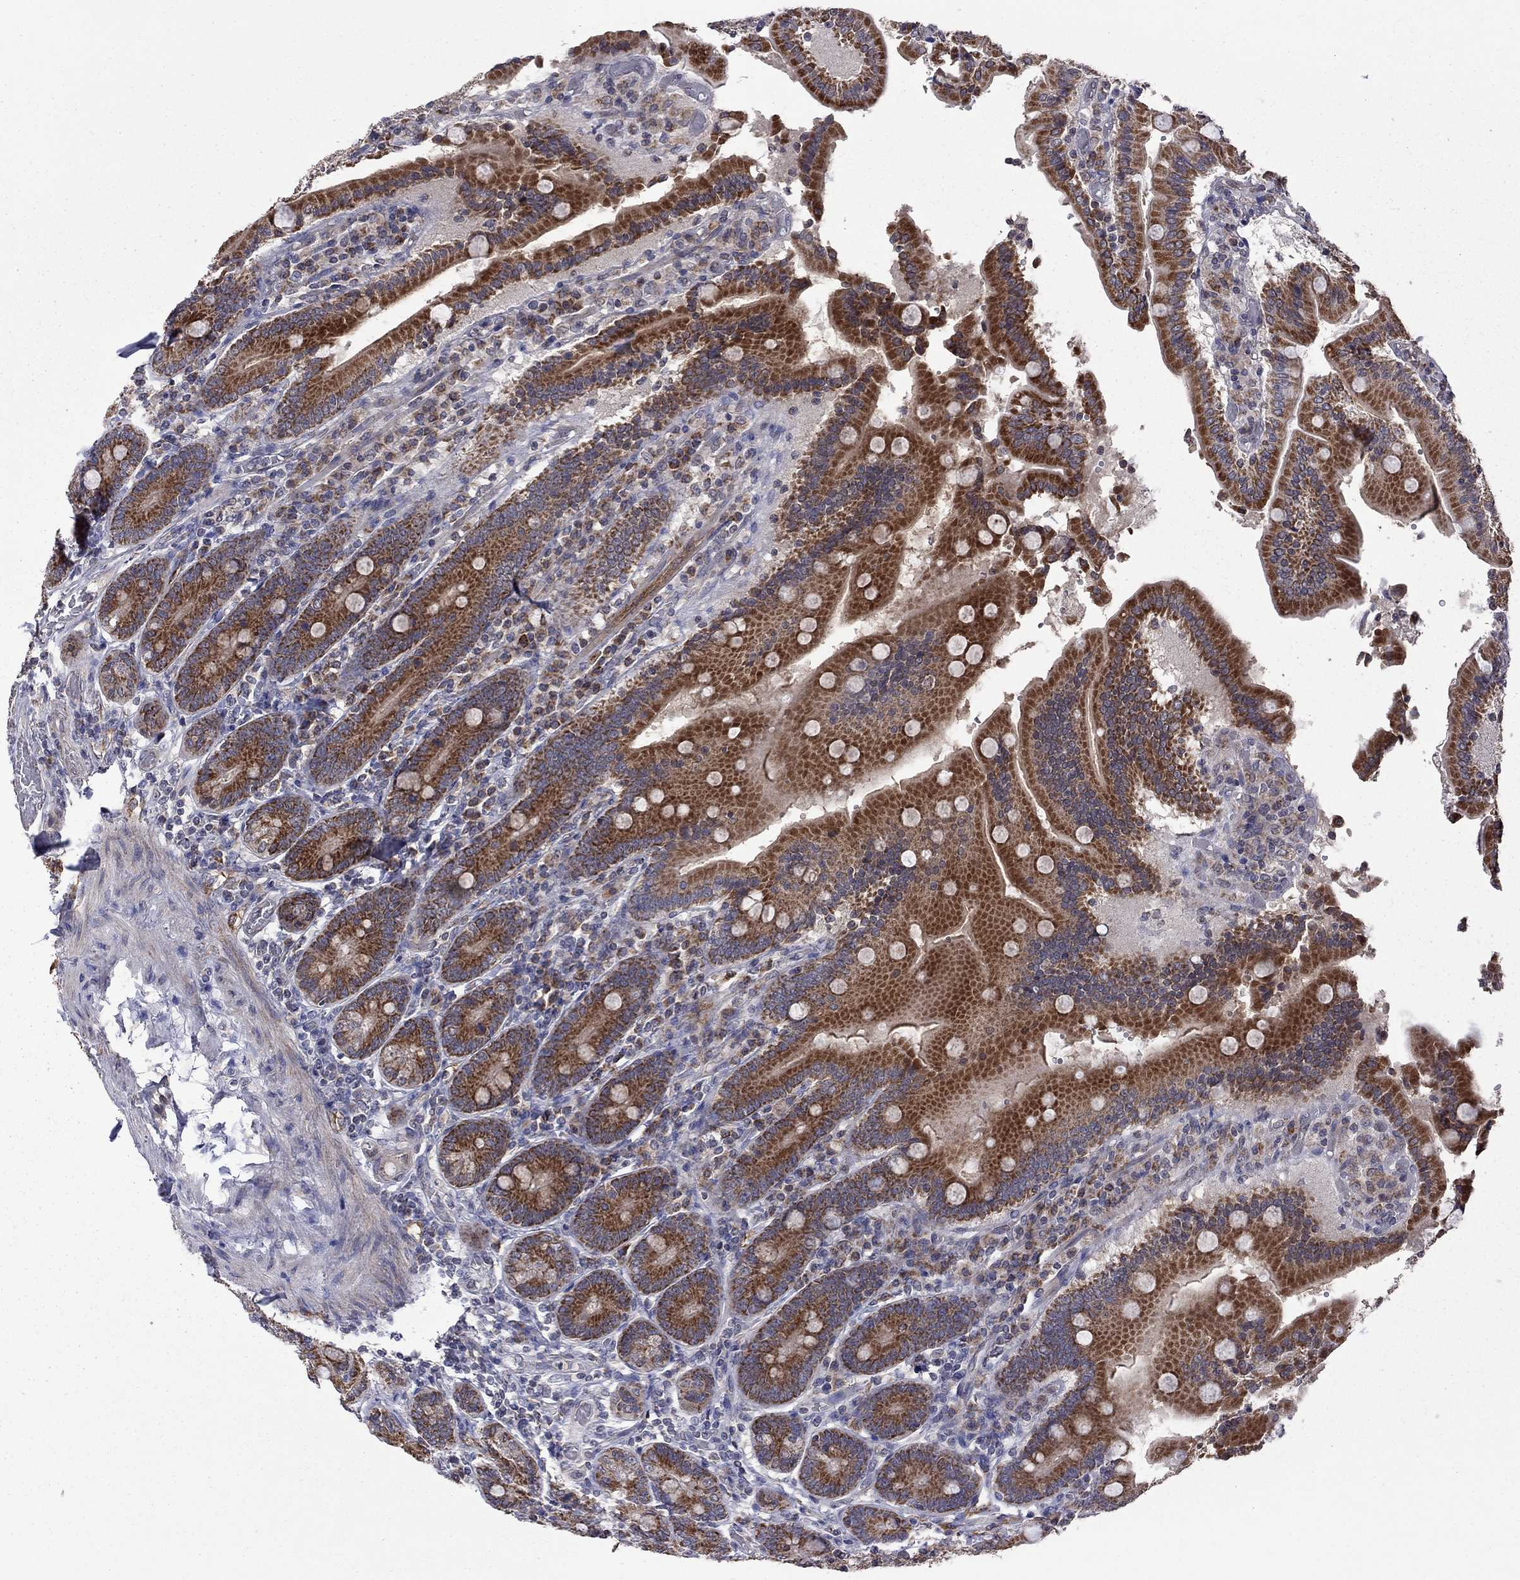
{"staining": {"intensity": "strong", "quantity": ">75%", "location": "cytoplasmic/membranous"}, "tissue": "duodenum", "cell_type": "Glandular cells", "image_type": "normal", "snomed": [{"axis": "morphology", "description": "Normal tissue, NOS"}, {"axis": "topography", "description": "Duodenum"}], "caption": "High-power microscopy captured an IHC photomicrograph of benign duodenum, revealing strong cytoplasmic/membranous staining in about >75% of glandular cells. (DAB (3,3'-diaminobenzidine) IHC, brown staining for protein, blue staining for nuclei).", "gene": "NDUFB1", "patient": {"sex": "female", "age": 62}}